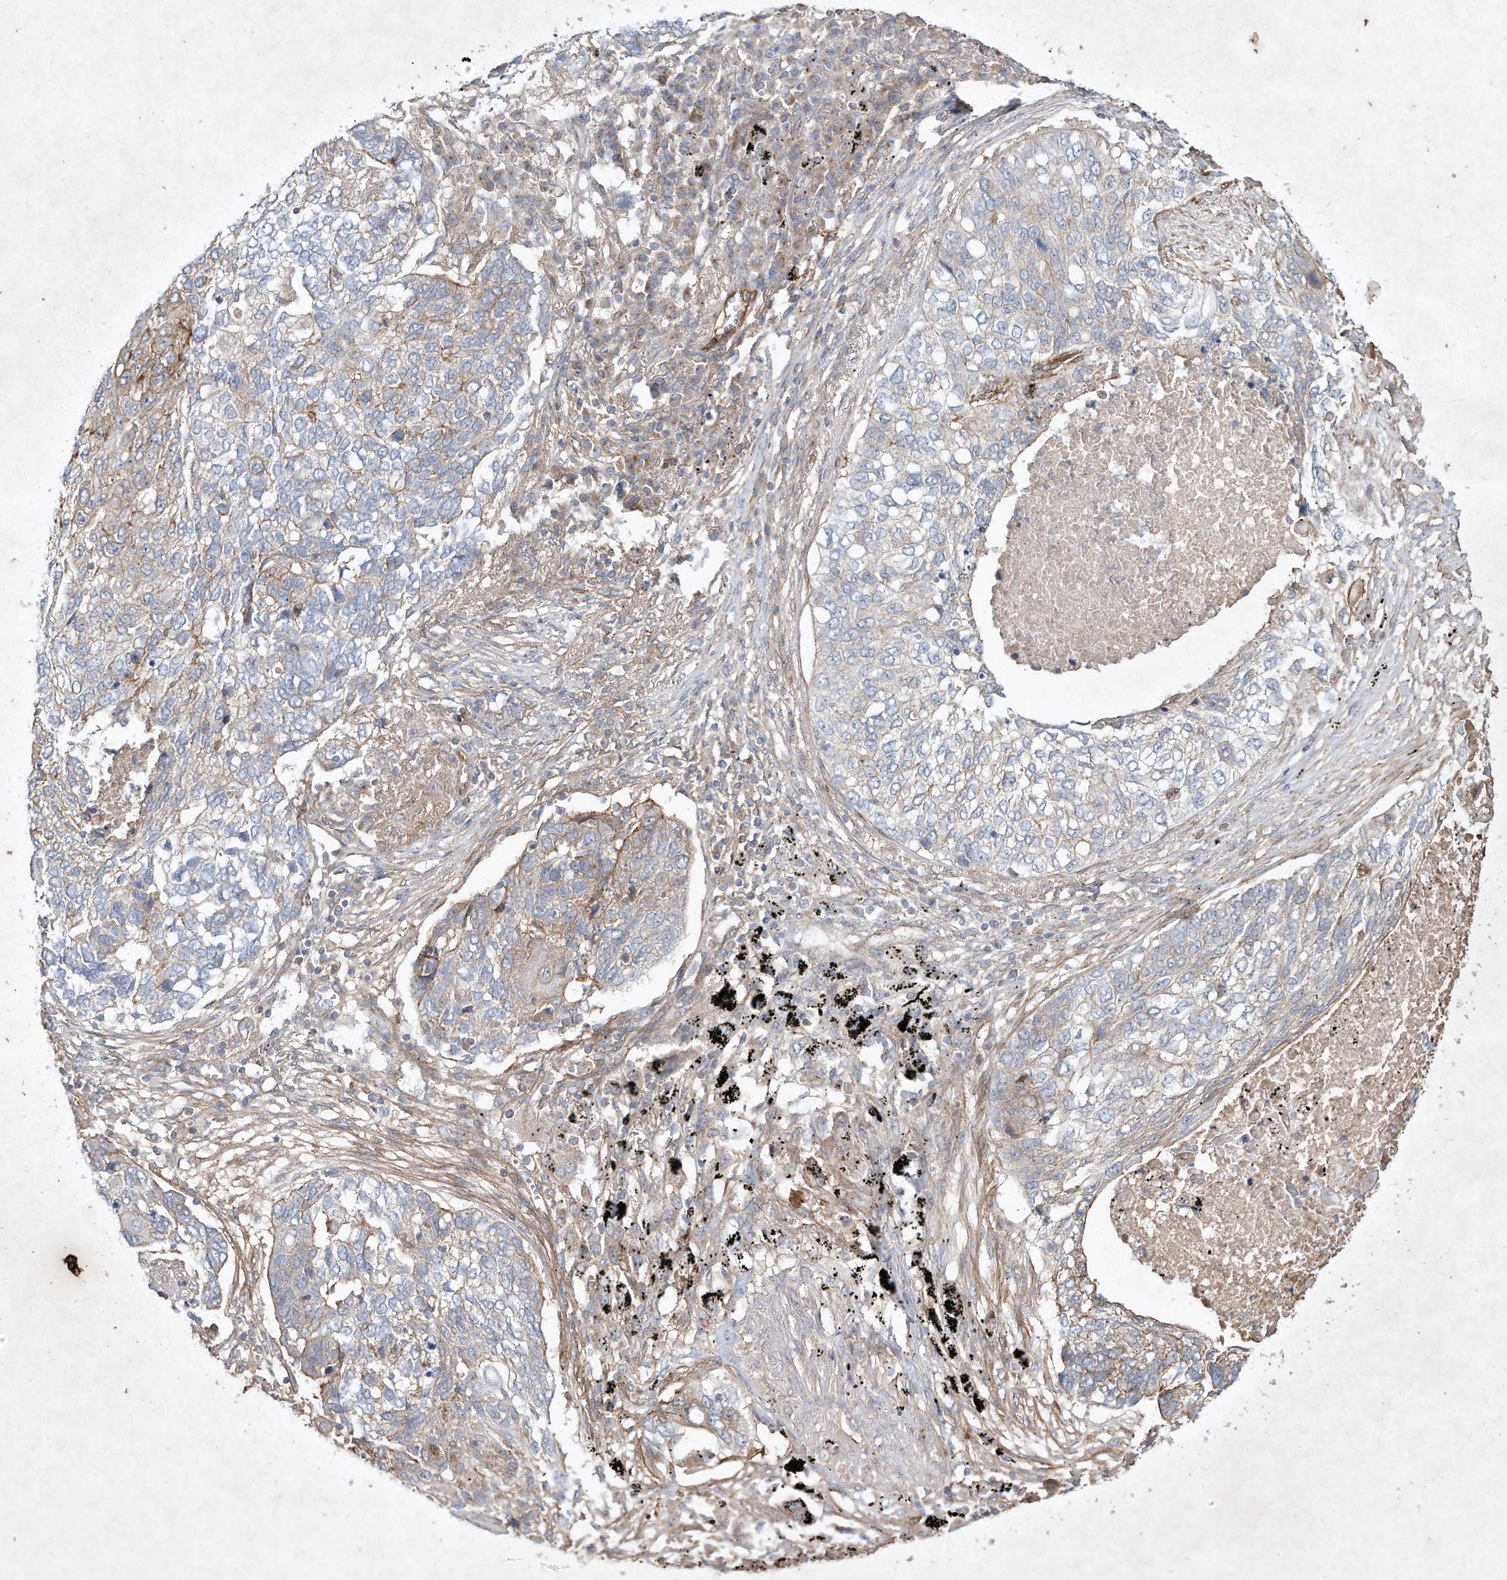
{"staining": {"intensity": "moderate", "quantity": "<25%", "location": "cytoplasmic/membranous"}, "tissue": "lung cancer", "cell_type": "Tumor cells", "image_type": "cancer", "snomed": [{"axis": "morphology", "description": "Squamous cell carcinoma, NOS"}, {"axis": "topography", "description": "Lung"}], "caption": "The photomicrograph reveals a brown stain indicating the presence of a protein in the cytoplasmic/membranous of tumor cells in squamous cell carcinoma (lung).", "gene": "HTR5A", "patient": {"sex": "female", "age": 63}}